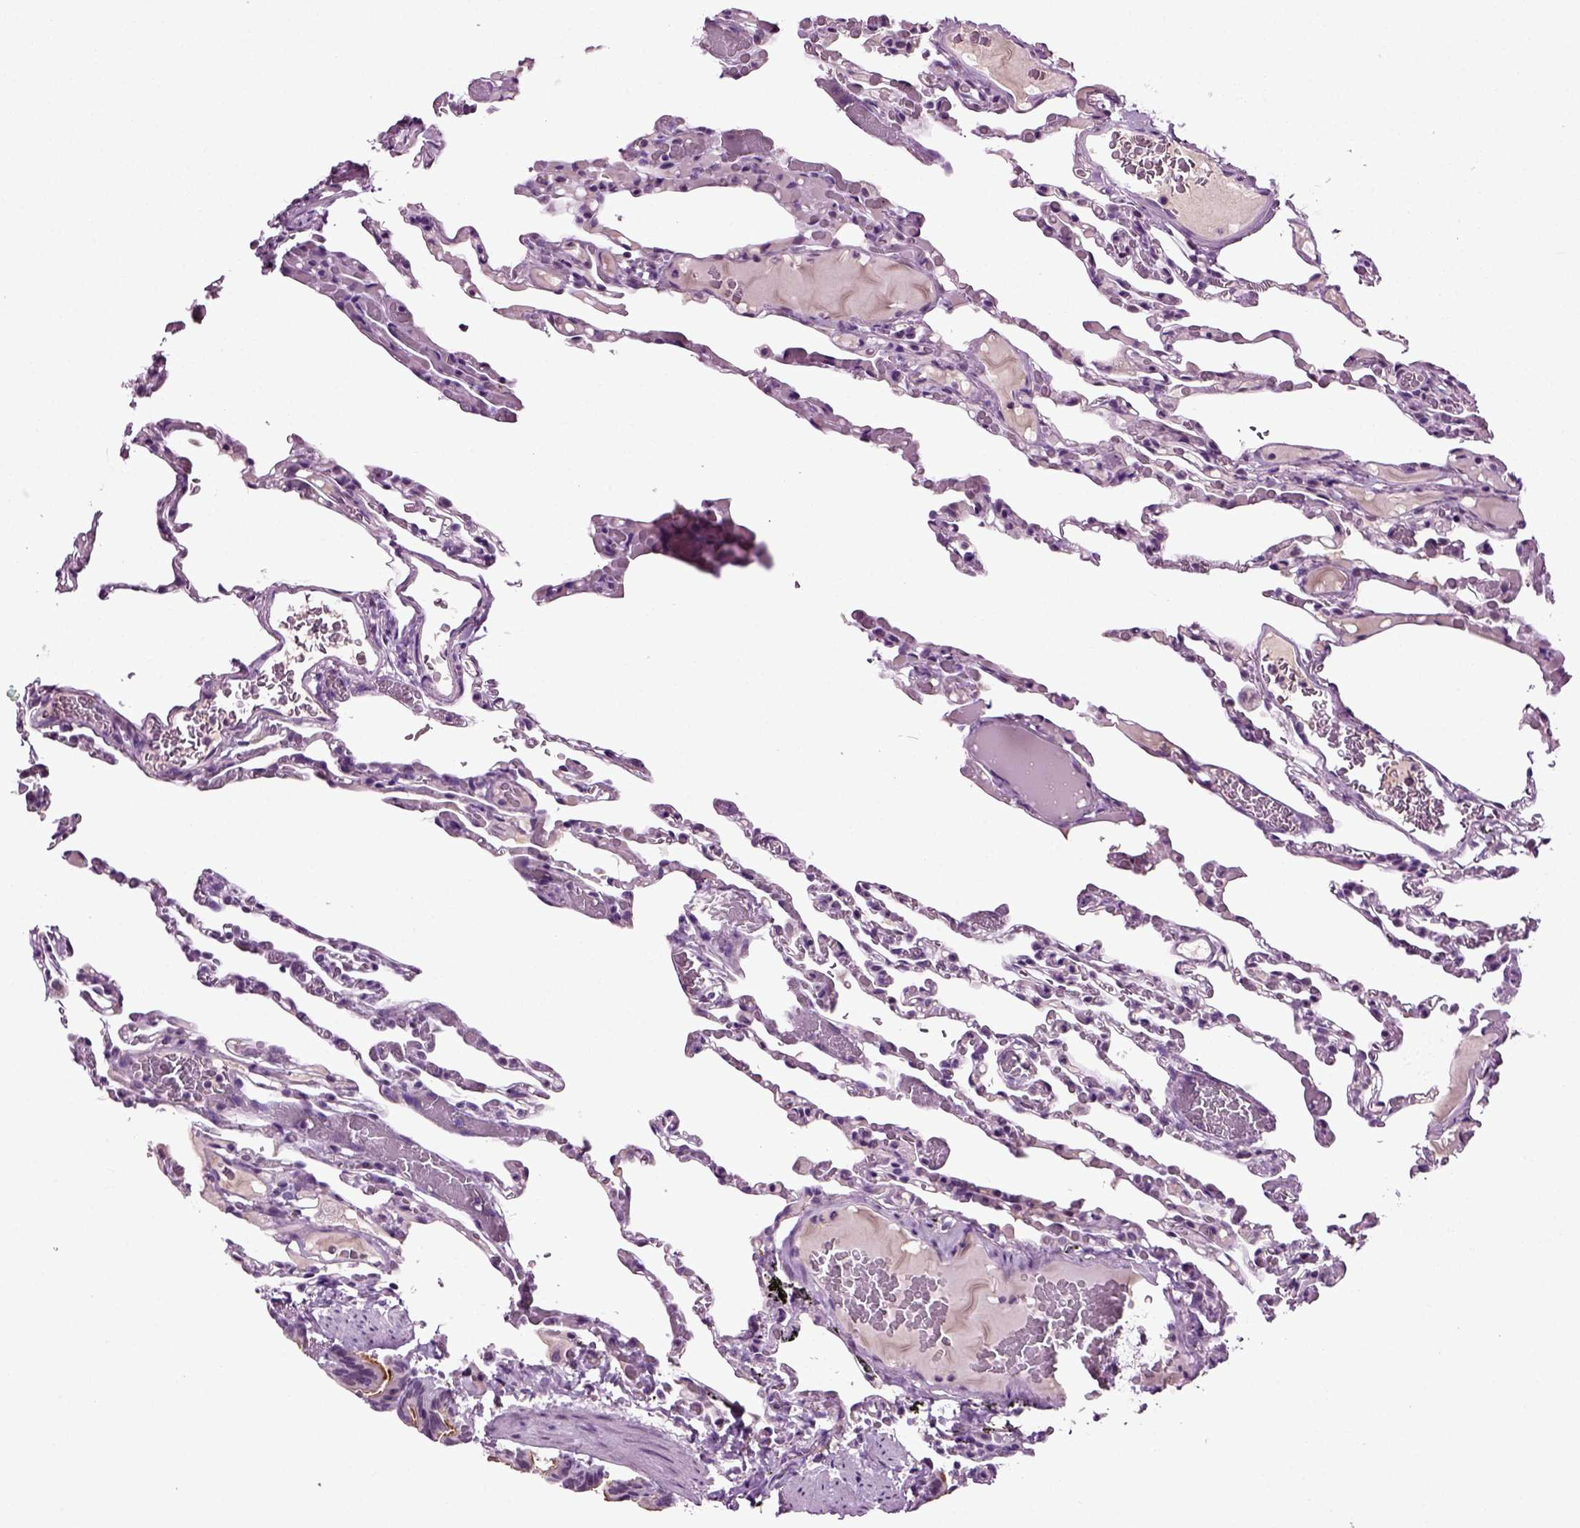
{"staining": {"intensity": "negative", "quantity": "none", "location": "none"}, "tissue": "lung", "cell_type": "Alveolar cells", "image_type": "normal", "snomed": [{"axis": "morphology", "description": "Normal tissue, NOS"}, {"axis": "topography", "description": "Lung"}], "caption": "Human lung stained for a protein using immunohistochemistry (IHC) reveals no staining in alveolar cells.", "gene": "SPATA17", "patient": {"sex": "female", "age": 43}}